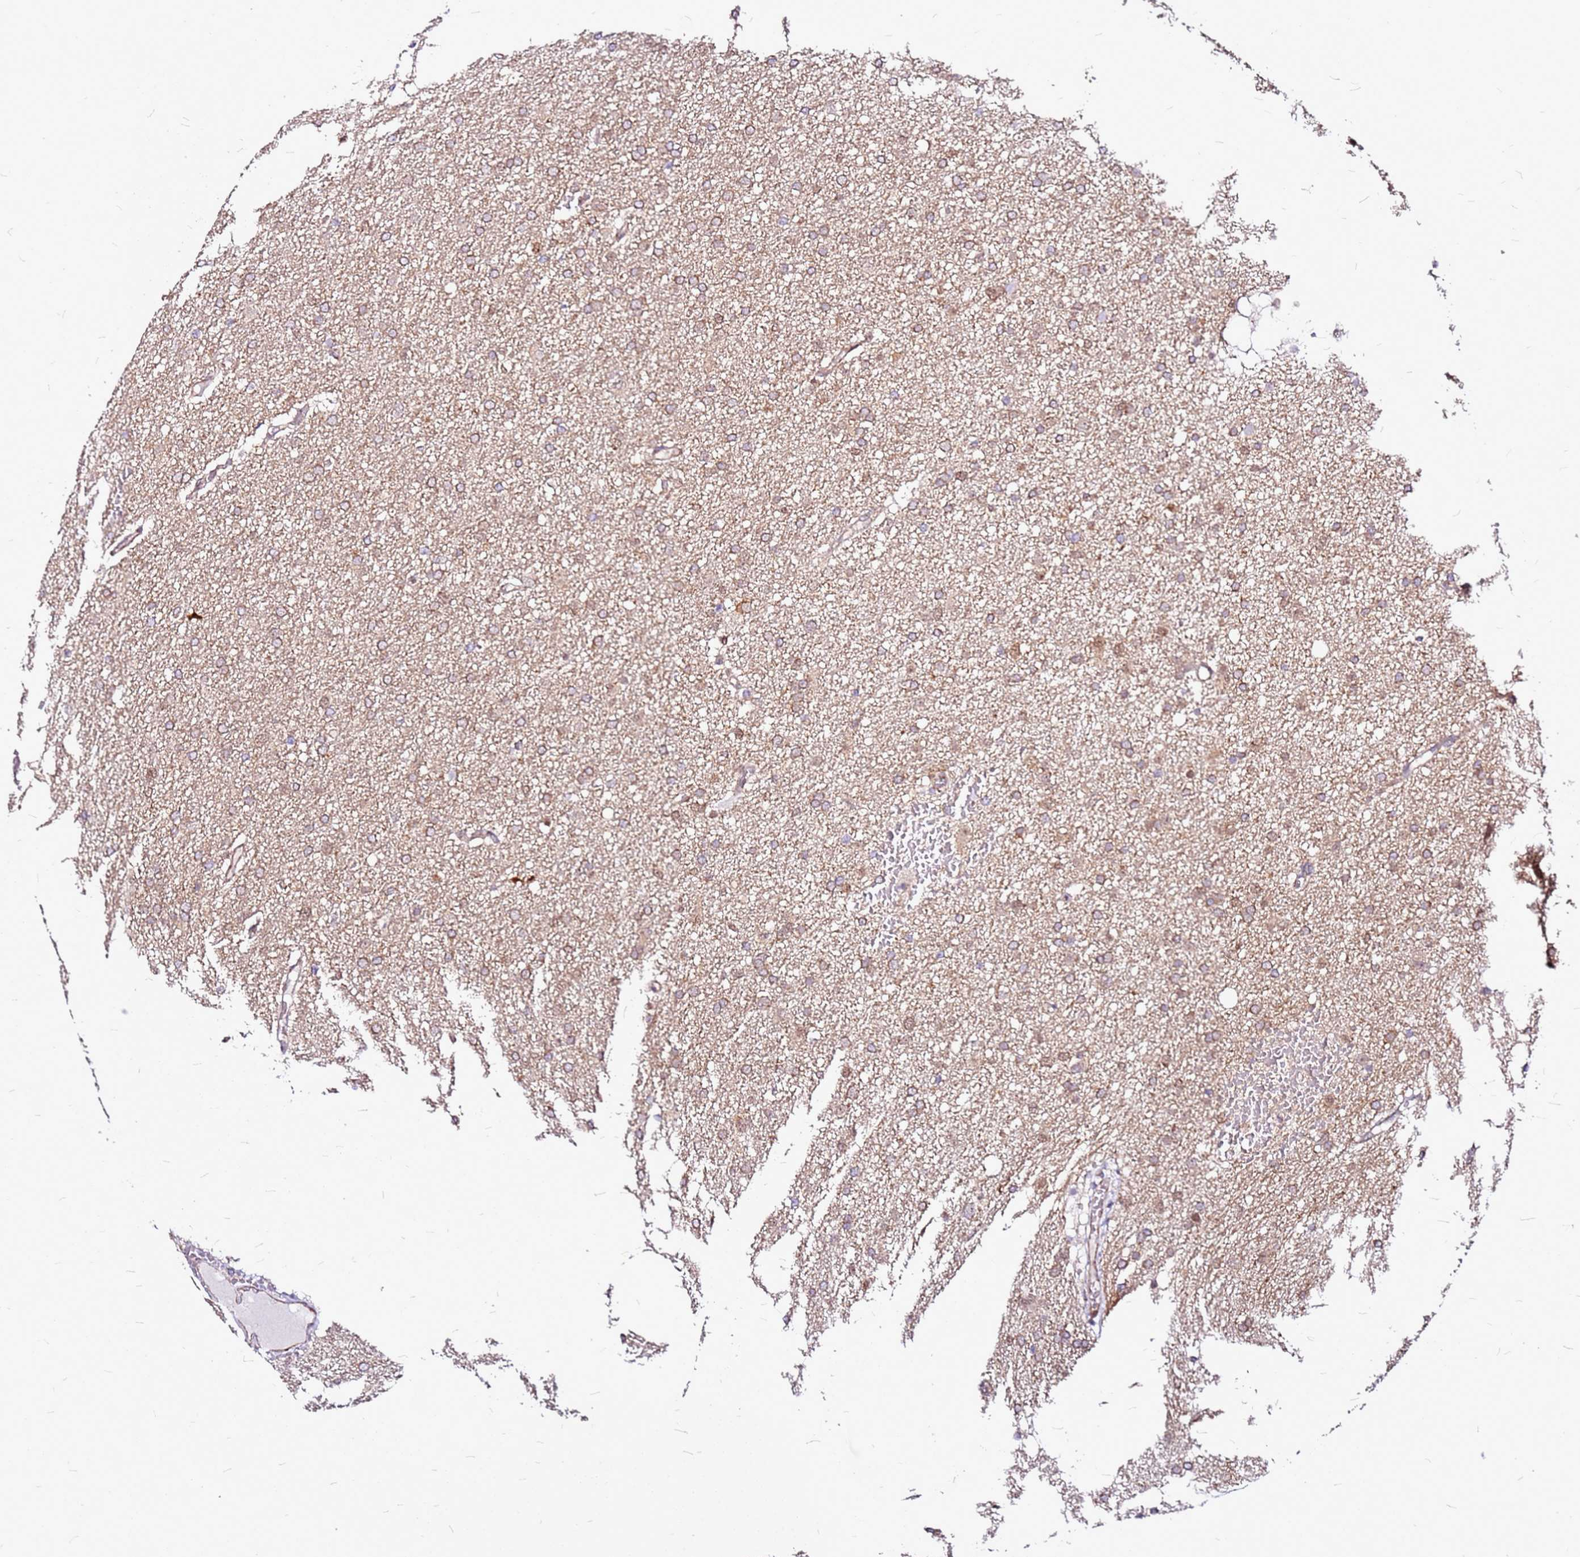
{"staining": {"intensity": "weak", "quantity": ">75%", "location": "cytoplasmic/membranous"}, "tissue": "glioma", "cell_type": "Tumor cells", "image_type": "cancer", "snomed": [{"axis": "morphology", "description": "Glioma, malignant, High grade"}, {"axis": "topography", "description": "Cerebral cortex"}], "caption": "Protein staining shows weak cytoplasmic/membranous positivity in about >75% of tumor cells in glioma.", "gene": "OR51T1", "patient": {"sex": "female", "age": 36}}